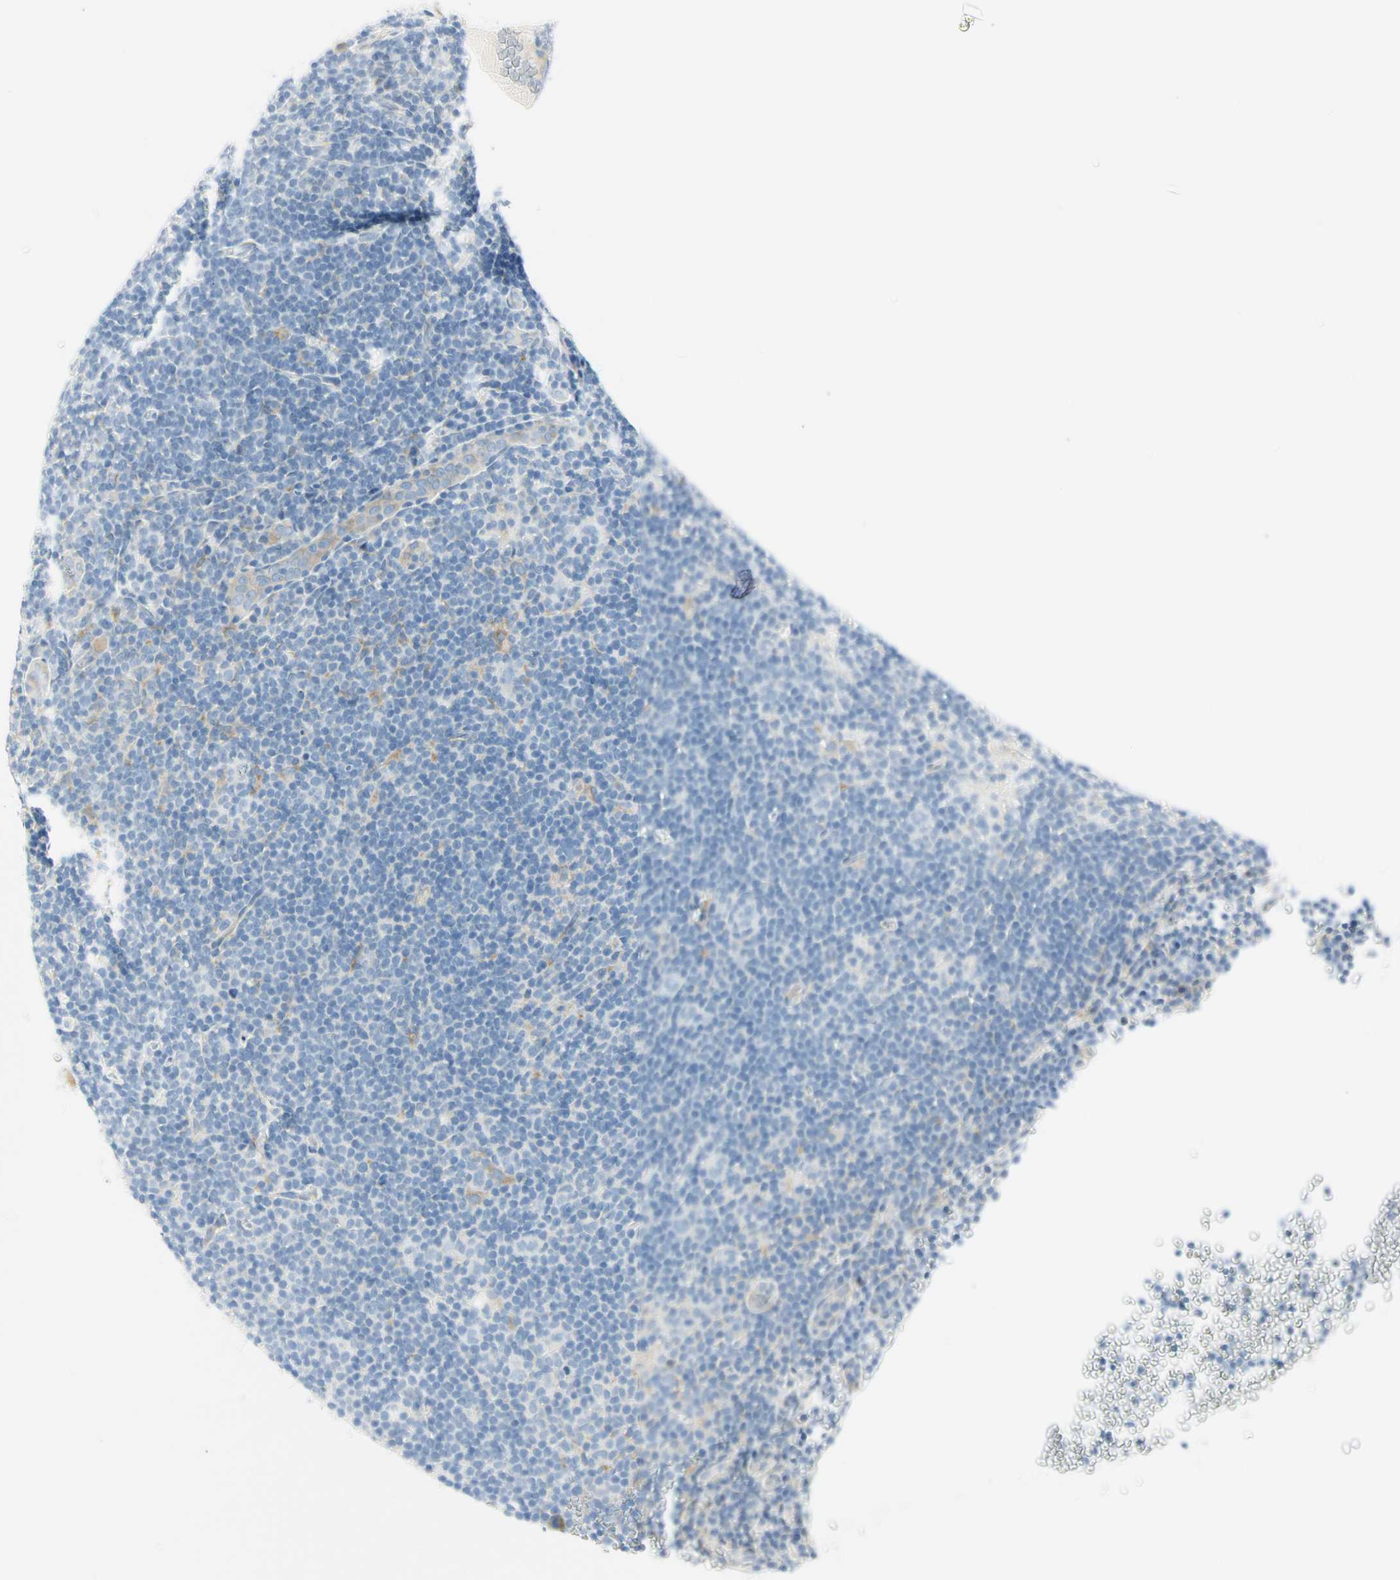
{"staining": {"intensity": "negative", "quantity": "none", "location": "none"}, "tissue": "lymphoma", "cell_type": "Tumor cells", "image_type": "cancer", "snomed": [{"axis": "morphology", "description": "Hodgkin's disease, NOS"}, {"axis": "topography", "description": "Lymph node"}], "caption": "This is a image of immunohistochemistry (IHC) staining of lymphoma, which shows no expression in tumor cells.", "gene": "TNFSF11", "patient": {"sex": "female", "age": 57}}